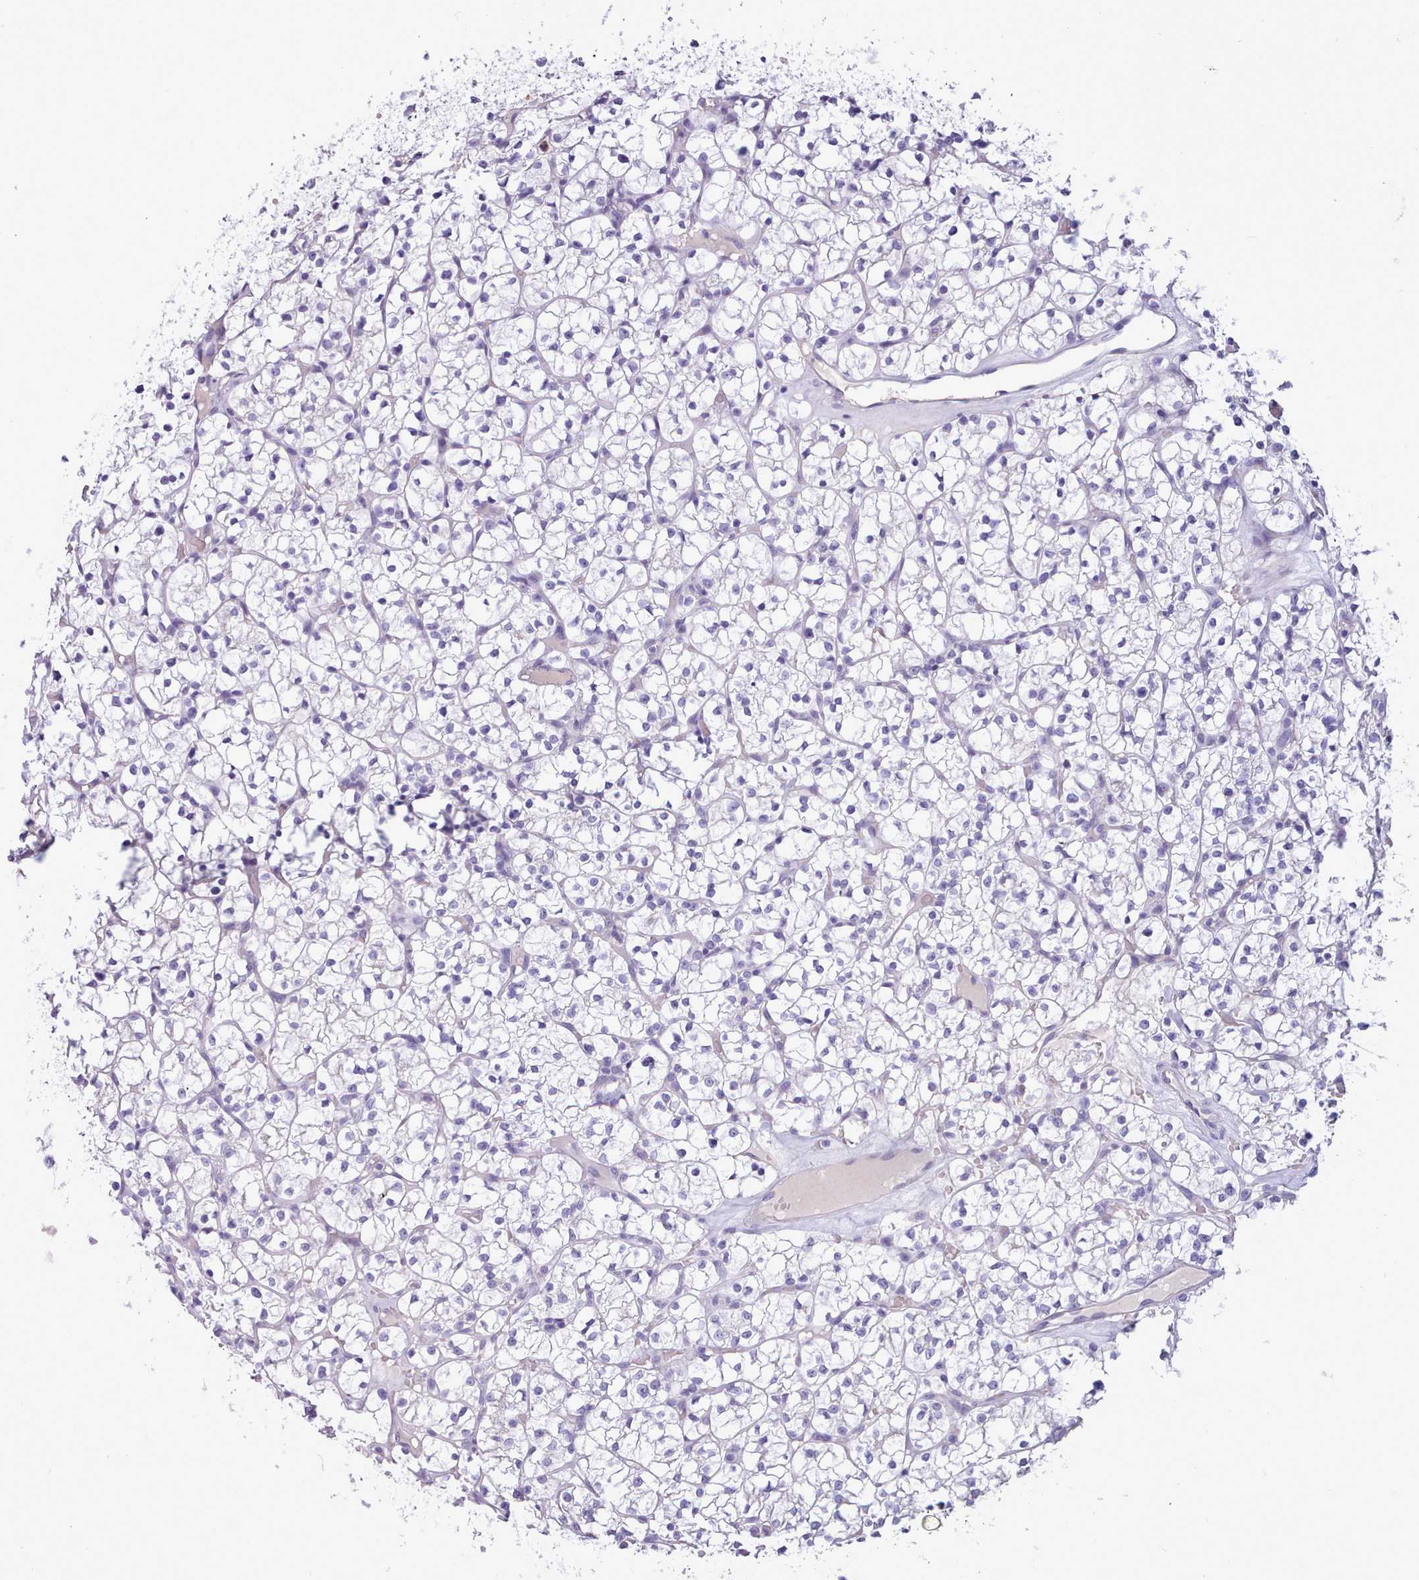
{"staining": {"intensity": "negative", "quantity": "none", "location": "none"}, "tissue": "renal cancer", "cell_type": "Tumor cells", "image_type": "cancer", "snomed": [{"axis": "morphology", "description": "Adenocarcinoma, NOS"}, {"axis": "topography", "description": "Kidney"}], "caption": "Tumor cells show no significant expression in renal cancer (adenocarcinoma).", "gene": "CYP2A13", "patient": {"sex": "female", "age": 64}}